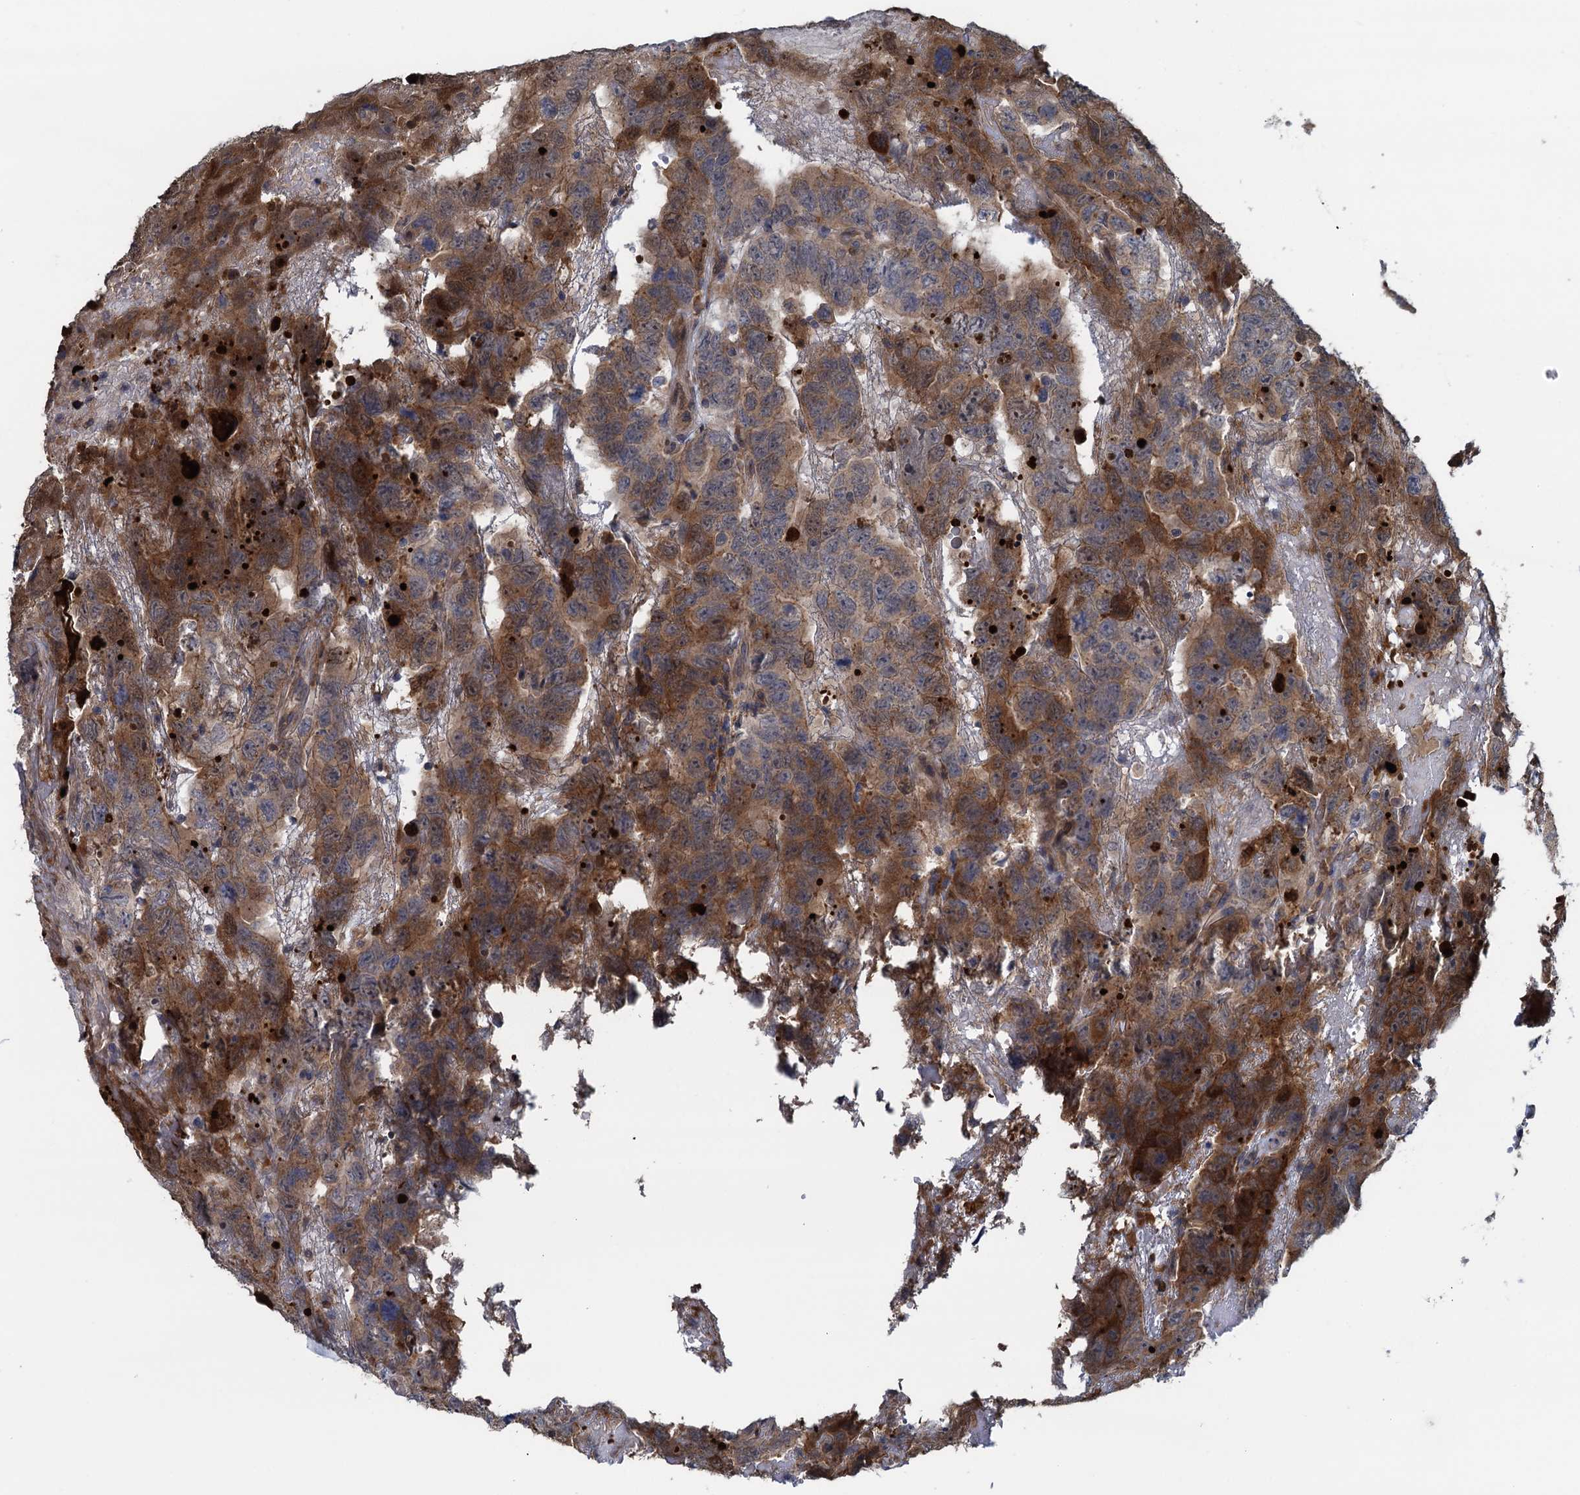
{"staining": {"intensity": "moderate", "quantity": ">75%", "location": "cytoplasmic/membranous"}, "tissue": "testis cancer", "cell_type": "Tumor cells", "image_type": "cancer", "snomed": [{"axis": "morphology", "description": "Carcinoma, Embryonal, NOS"}, {"axis": "topography", "description": "Testis"}], "caption": "This micrograph displays IHC staining of testis cancer (embryonal carcinoma), with medium moderate cytoplasmic/membranous positivity in approximately >75% of tumor cells.", "gene": "CNTN5", "patient": {"sex": "male", "age": 45}}